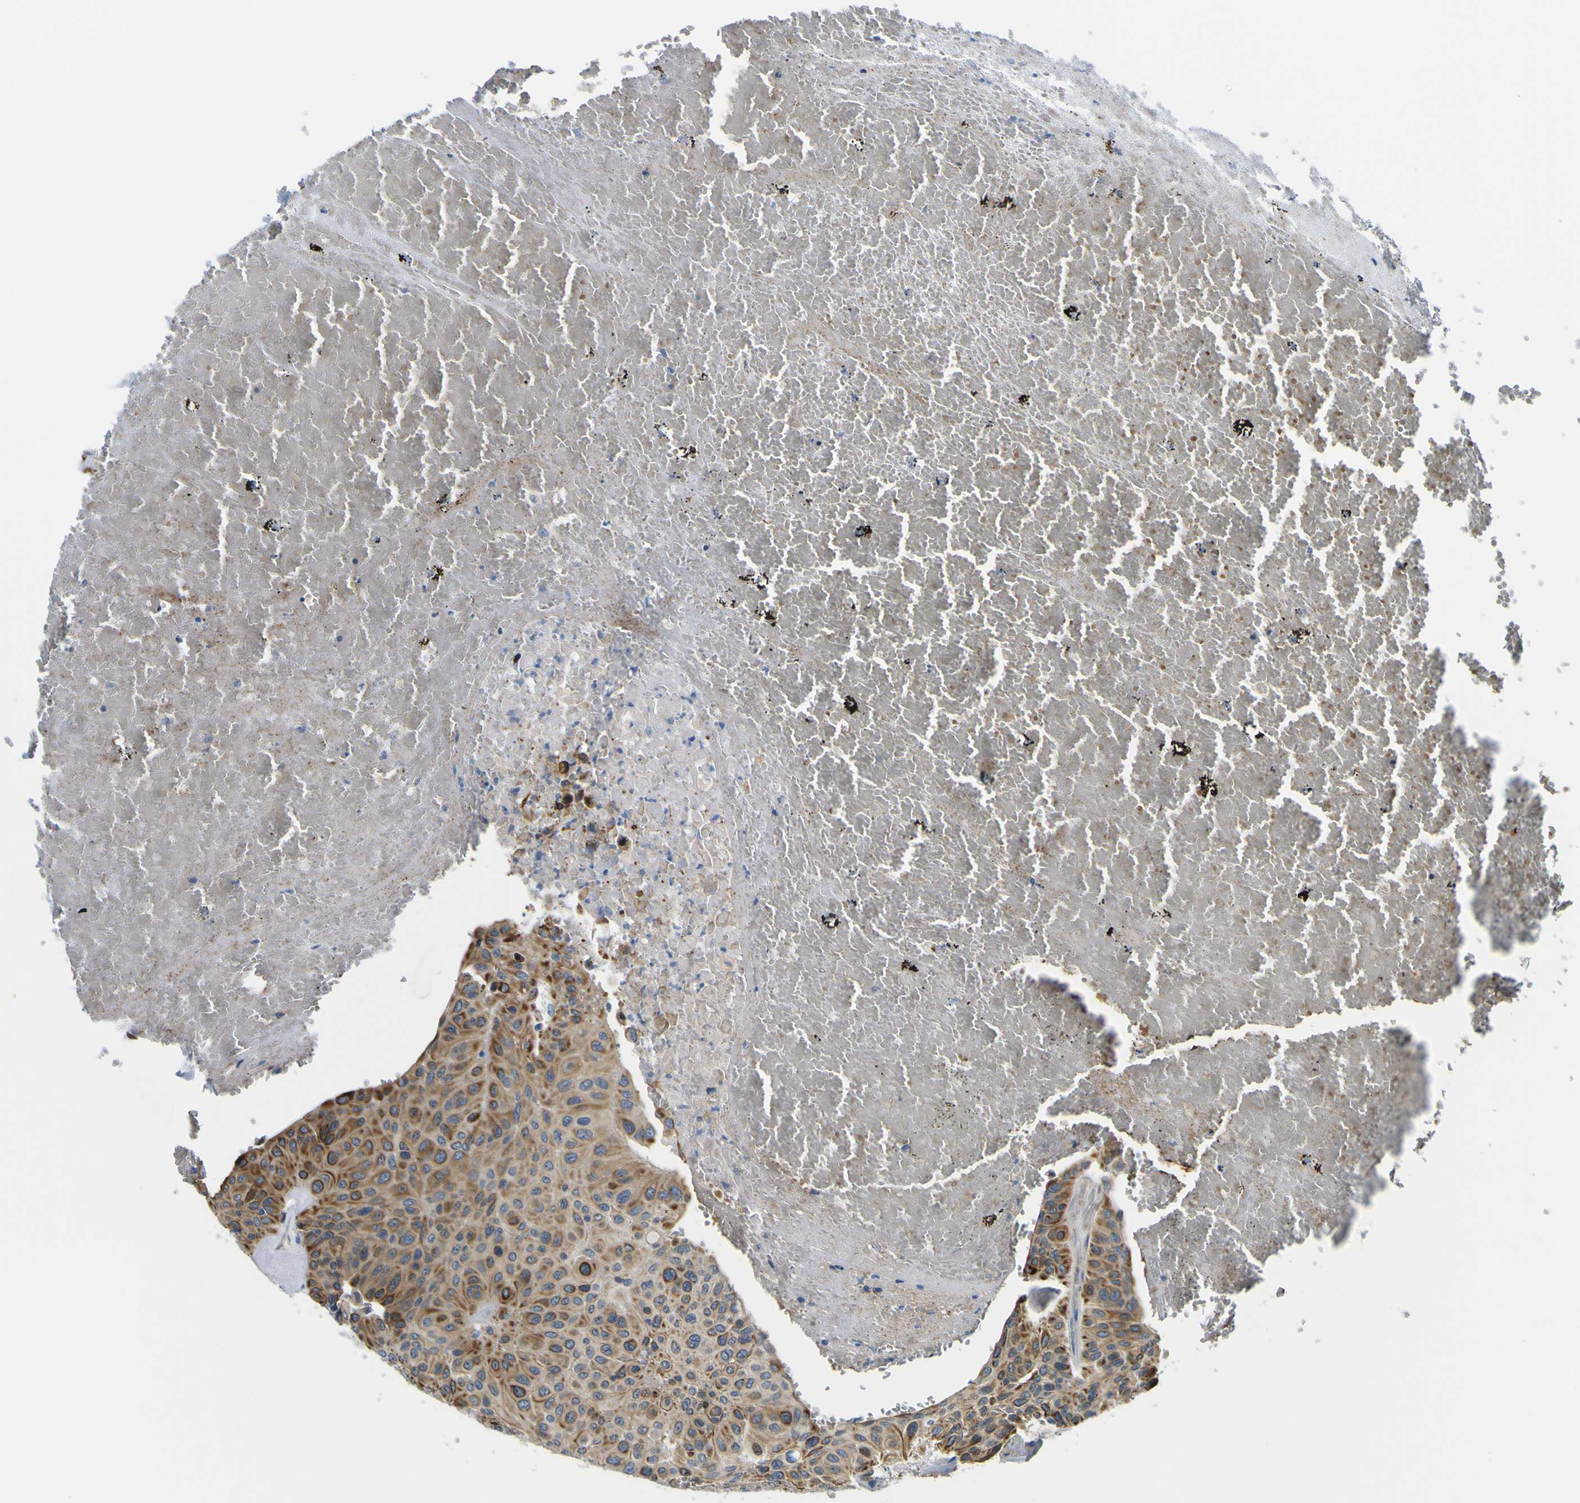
{"staining": {"intensity": "strong", "quantity": "25%-75%", "location": "cytoplasmic/membranous"}, "tissue": "urothelial cancer", "cell_type": "Tumor cells", "image_type": "cancer", "snomed": [{"axis": "morphology", "description": "Urothelial carcinoma, High grade"}, {"axis": "topography", "description": "Urinary bladder"}], "caption": "The immunohistochemical stain shows strong cytoplasmic/membranous staining in tumor cells of high-grade urothelial carcinoma tissue.", "gene": "KDM7A", "patient": {"sex": "male", "age": 66}}